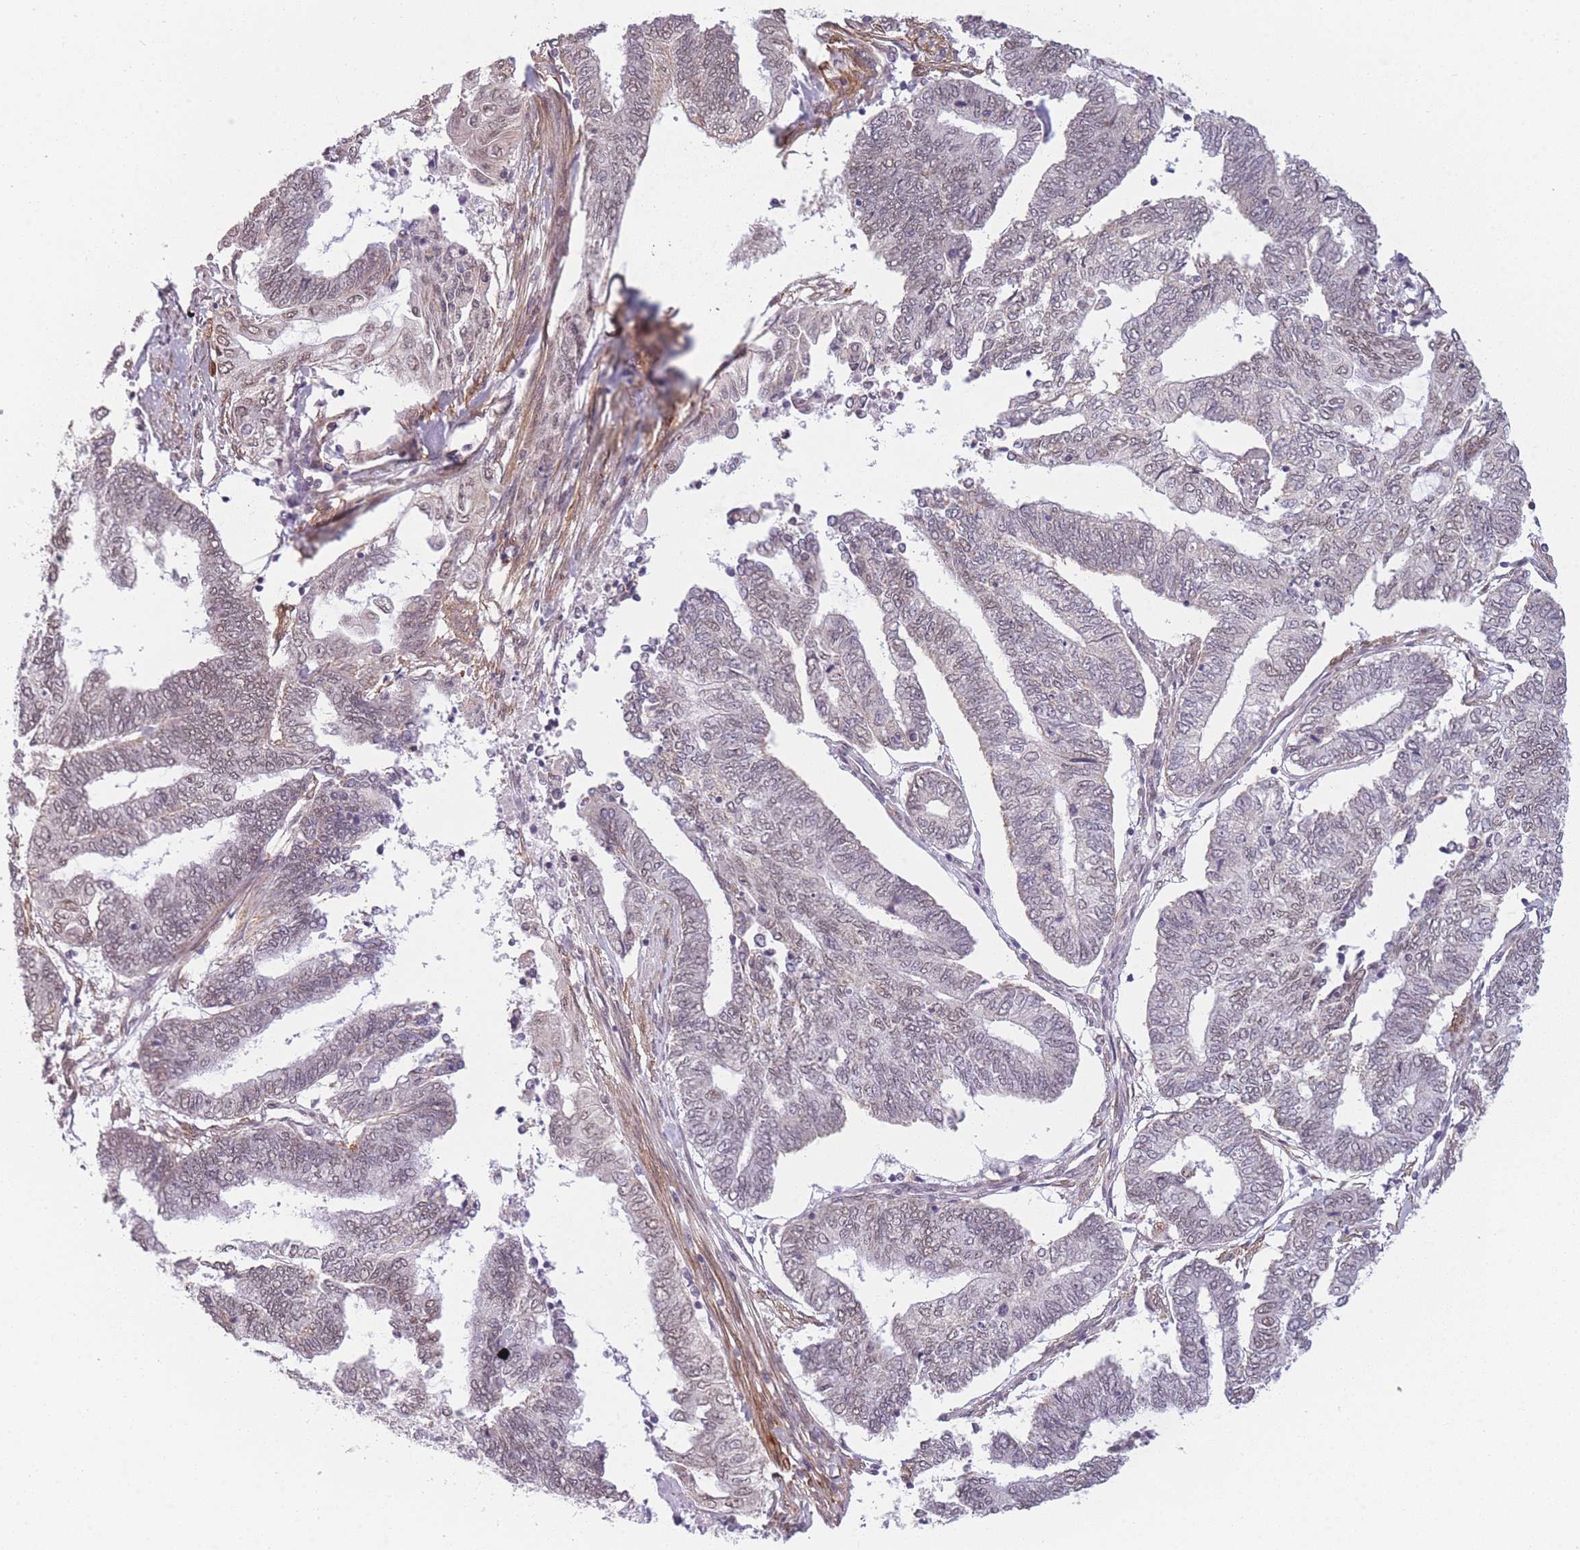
{"staining": {"intensity": "weak", "quantity": "<25%", "location": "nuclear"}, "tissue": "endometrial cancer", "cell_type": "Tumor cells", "image_type": "cancer", "snomed": [{"axis": "morphology", "description": "Adenocarcinoma, NOS"}, {"axis": "topography", "description": "Uterus"}, {"axis": "topography", "description": "Endometrium"}], "caption": "High magnification brightfield microscopy of endometrial cancer stained with DAB (3,3'-diaminobenzidine) (brown) and counterstained with hematoxylin (blue): tumor cells show no significant expression.", "gene": "SIN3B", "patient": {"sex": "female", "age": 70}}